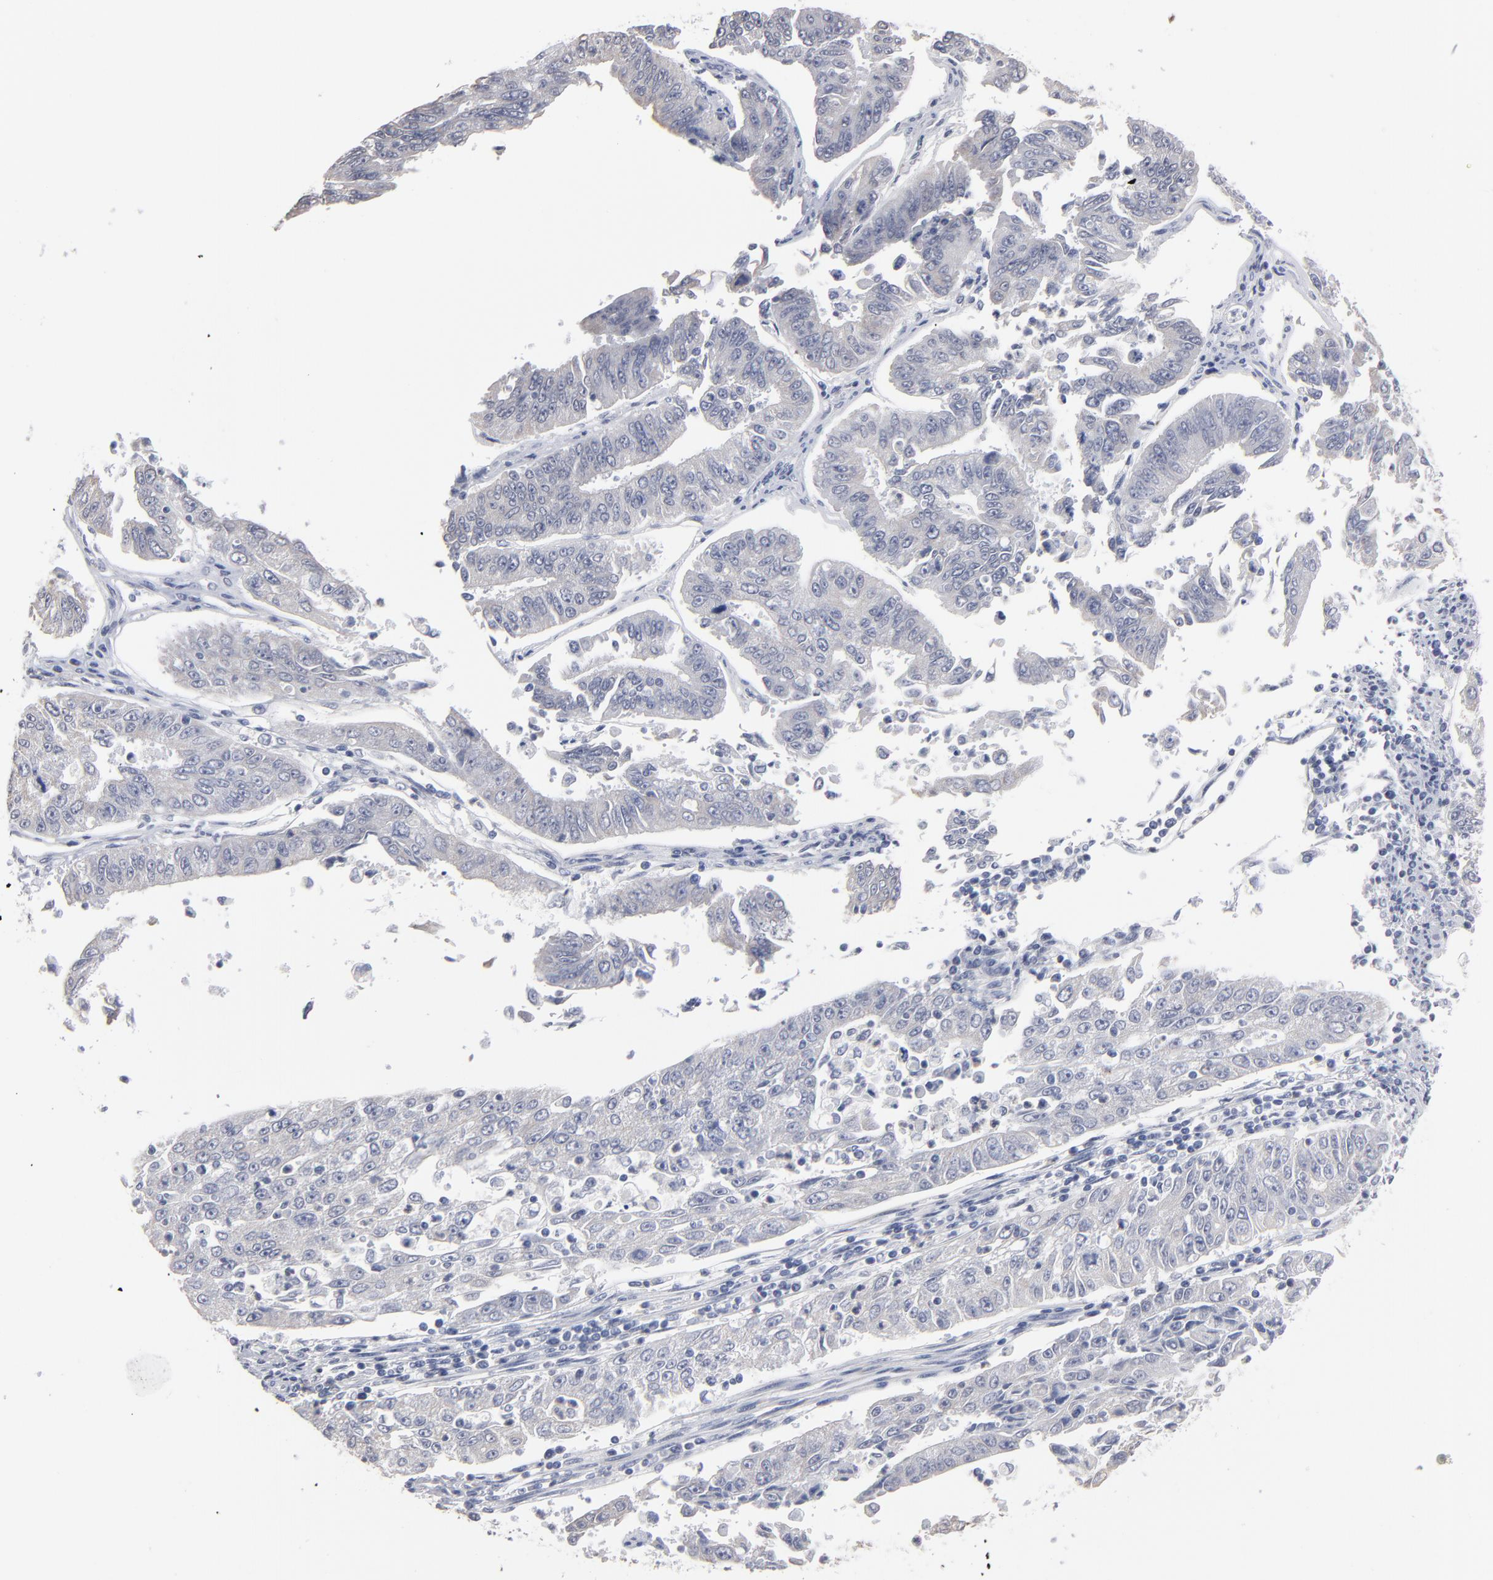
{"staining": {"intensity": "negative", "quantity": "none", "location": "none"}, "tissue": "endometrial cancer", "cell_type": "Tumor cells", "image_type": "cancer", "snomed": [{"axis": "morphology", "description": "Adenocarcinoma, NOS"}, {"axis": "topography", "description": "Endometrium"}], "caption": "The photomicrograph demonstrates no significant staining in tumor cells of endometrial adenocarcinoma.", "gene": "ZNF175", "patient": {"sex": "female", "age": 42}}